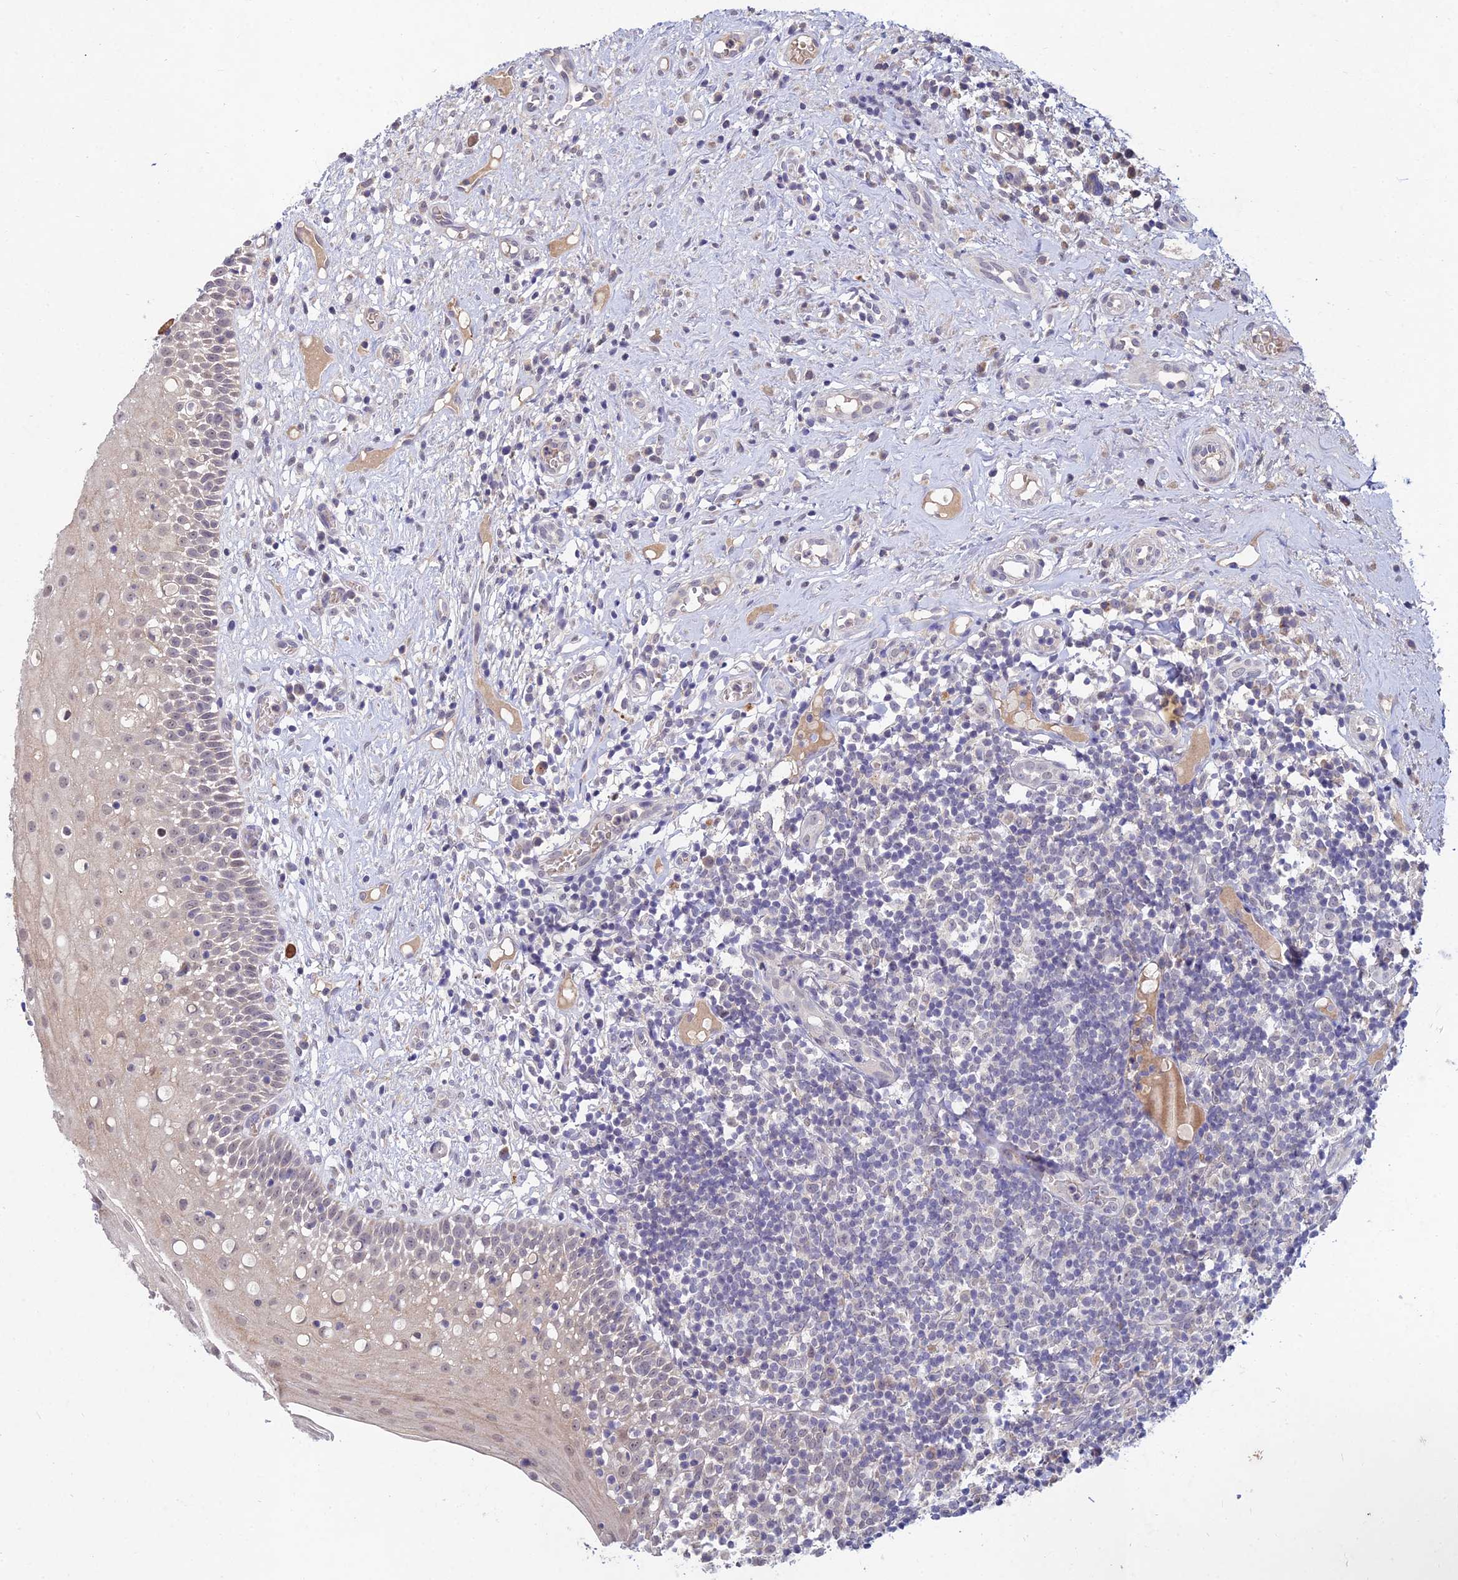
{"staining": {"intensity": "weak", "quantity": "25%-75%", "location": "cytoplasmic/membranous,nuclear"}, "tissue": "oral mucosa", "cell_type": "Squamous epithelial cells", "image_type": "normal", "snomed": [{"axis": "morphology", "description": "Normal tissue, NOS"}, {"axis": "topography", "description": "Oral tissue"}], "caption": "IHC staining of unremarkable oral mucosa, which shows low levels of weak cytoplasmic/membranous,nuclear staining in about 25%-75% of squamous epithelial cells indicating weak cytoplasmic/membranous,nuclear protein staining. The staining was performed using DAB (brown) for protein detection and nuclei were counterstained in hematoxylin (blue).", "gene": "WDR43", "patient": {"sex": "female", "age": 69}}